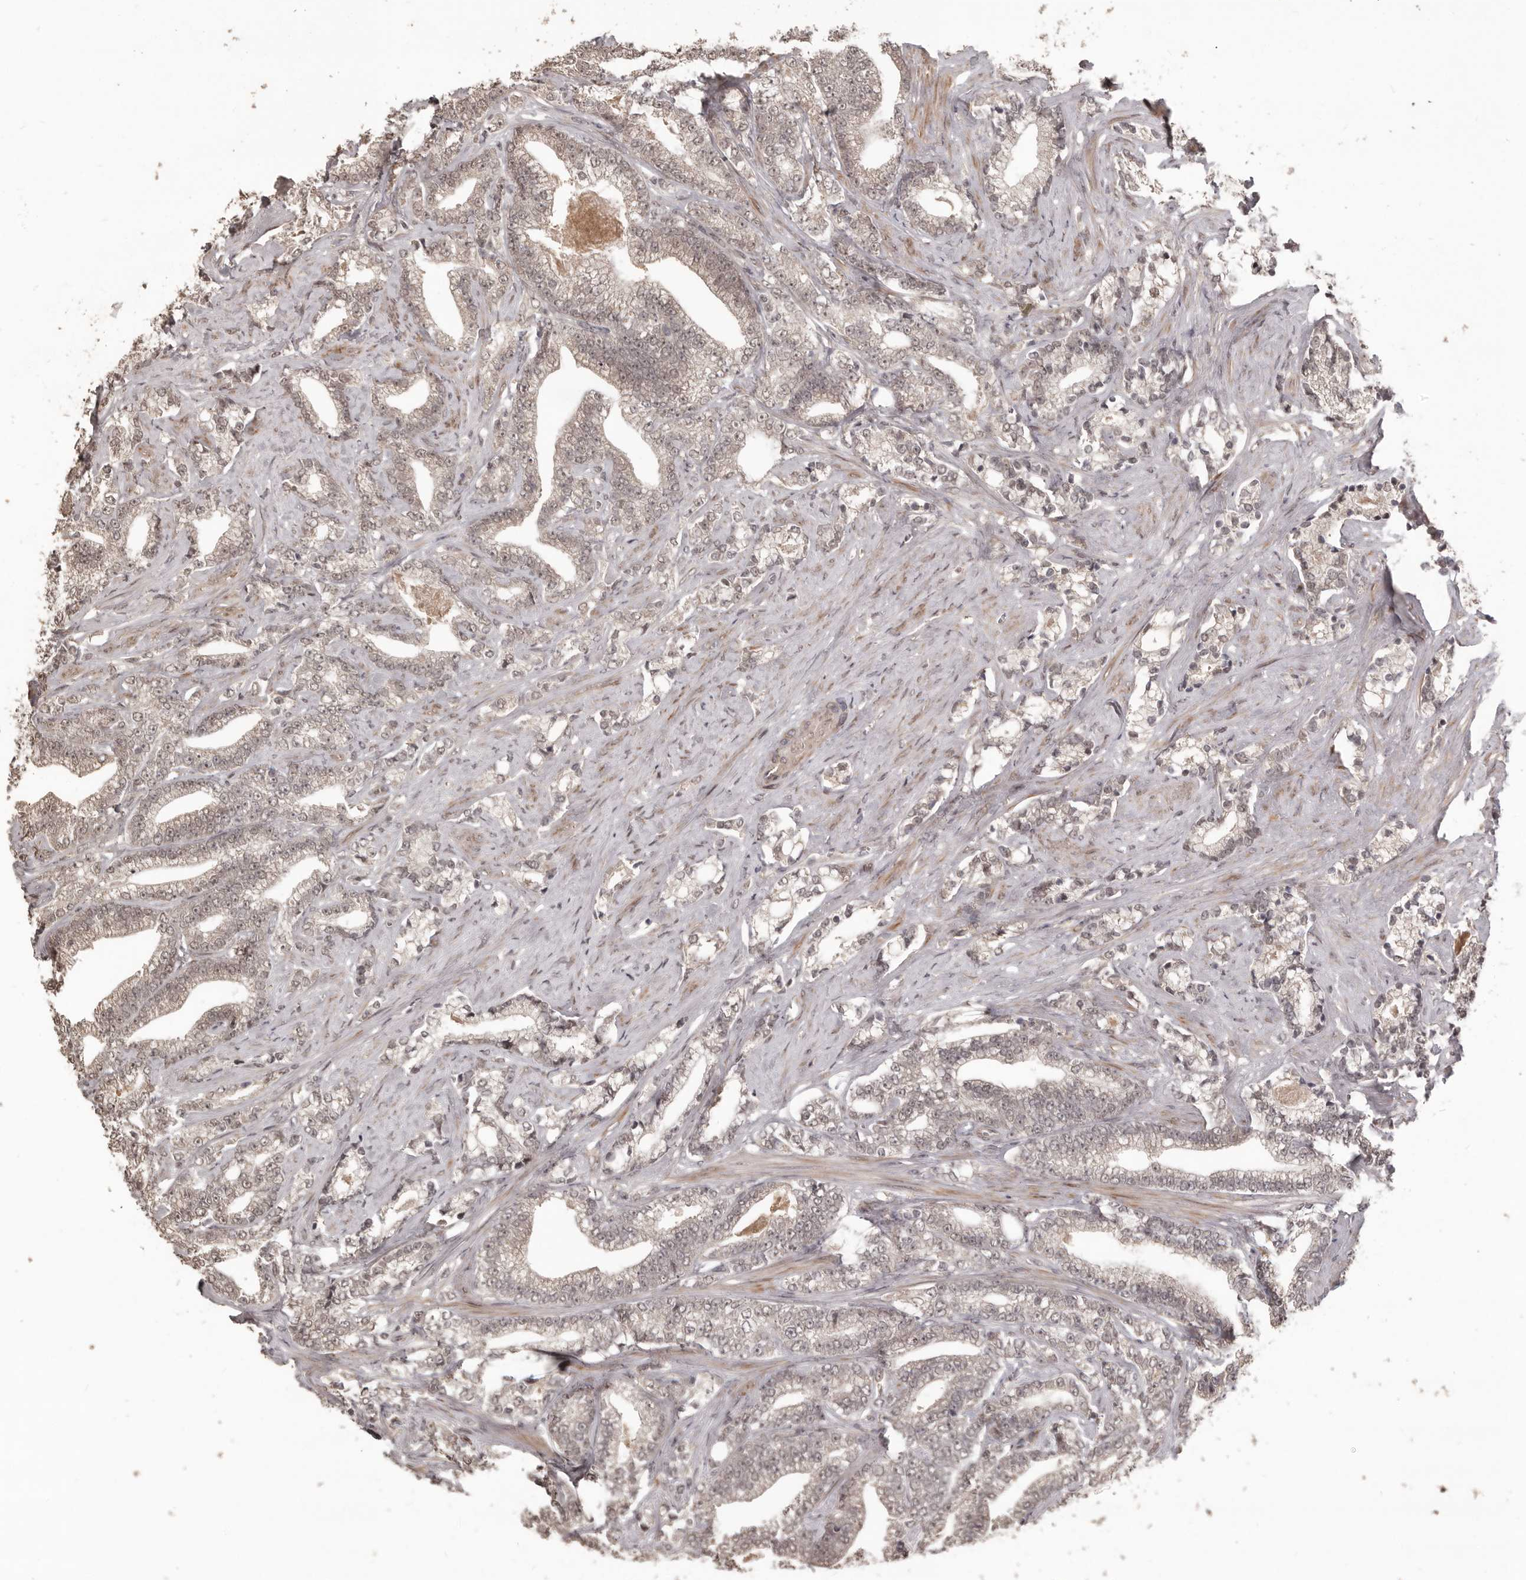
{"staining": {"intensity": "weak", "quantity": ">75%", "location": "cytoplasmic/membranous,nuclear"}, "tissue": "prostate cancer", "cell_type": "Tumor cells", "image_type": "cancer", "snomed": [{"axis": "morphology", "description": "Adenocarcinoma, High grade"}, {"axis": "topography", "description": "Prostate and seminal vesicle, NOS"}], "caption": "Immunohistochemistry histopathology image of prostate cancer stained for a protein (brown), which exhibits low levels of weak cytoplasmic/membranous and nuclear expression in about >75% of tumor cells.", "gene": "ZFP14", "patient": {"sex": "male", "age": 67}}